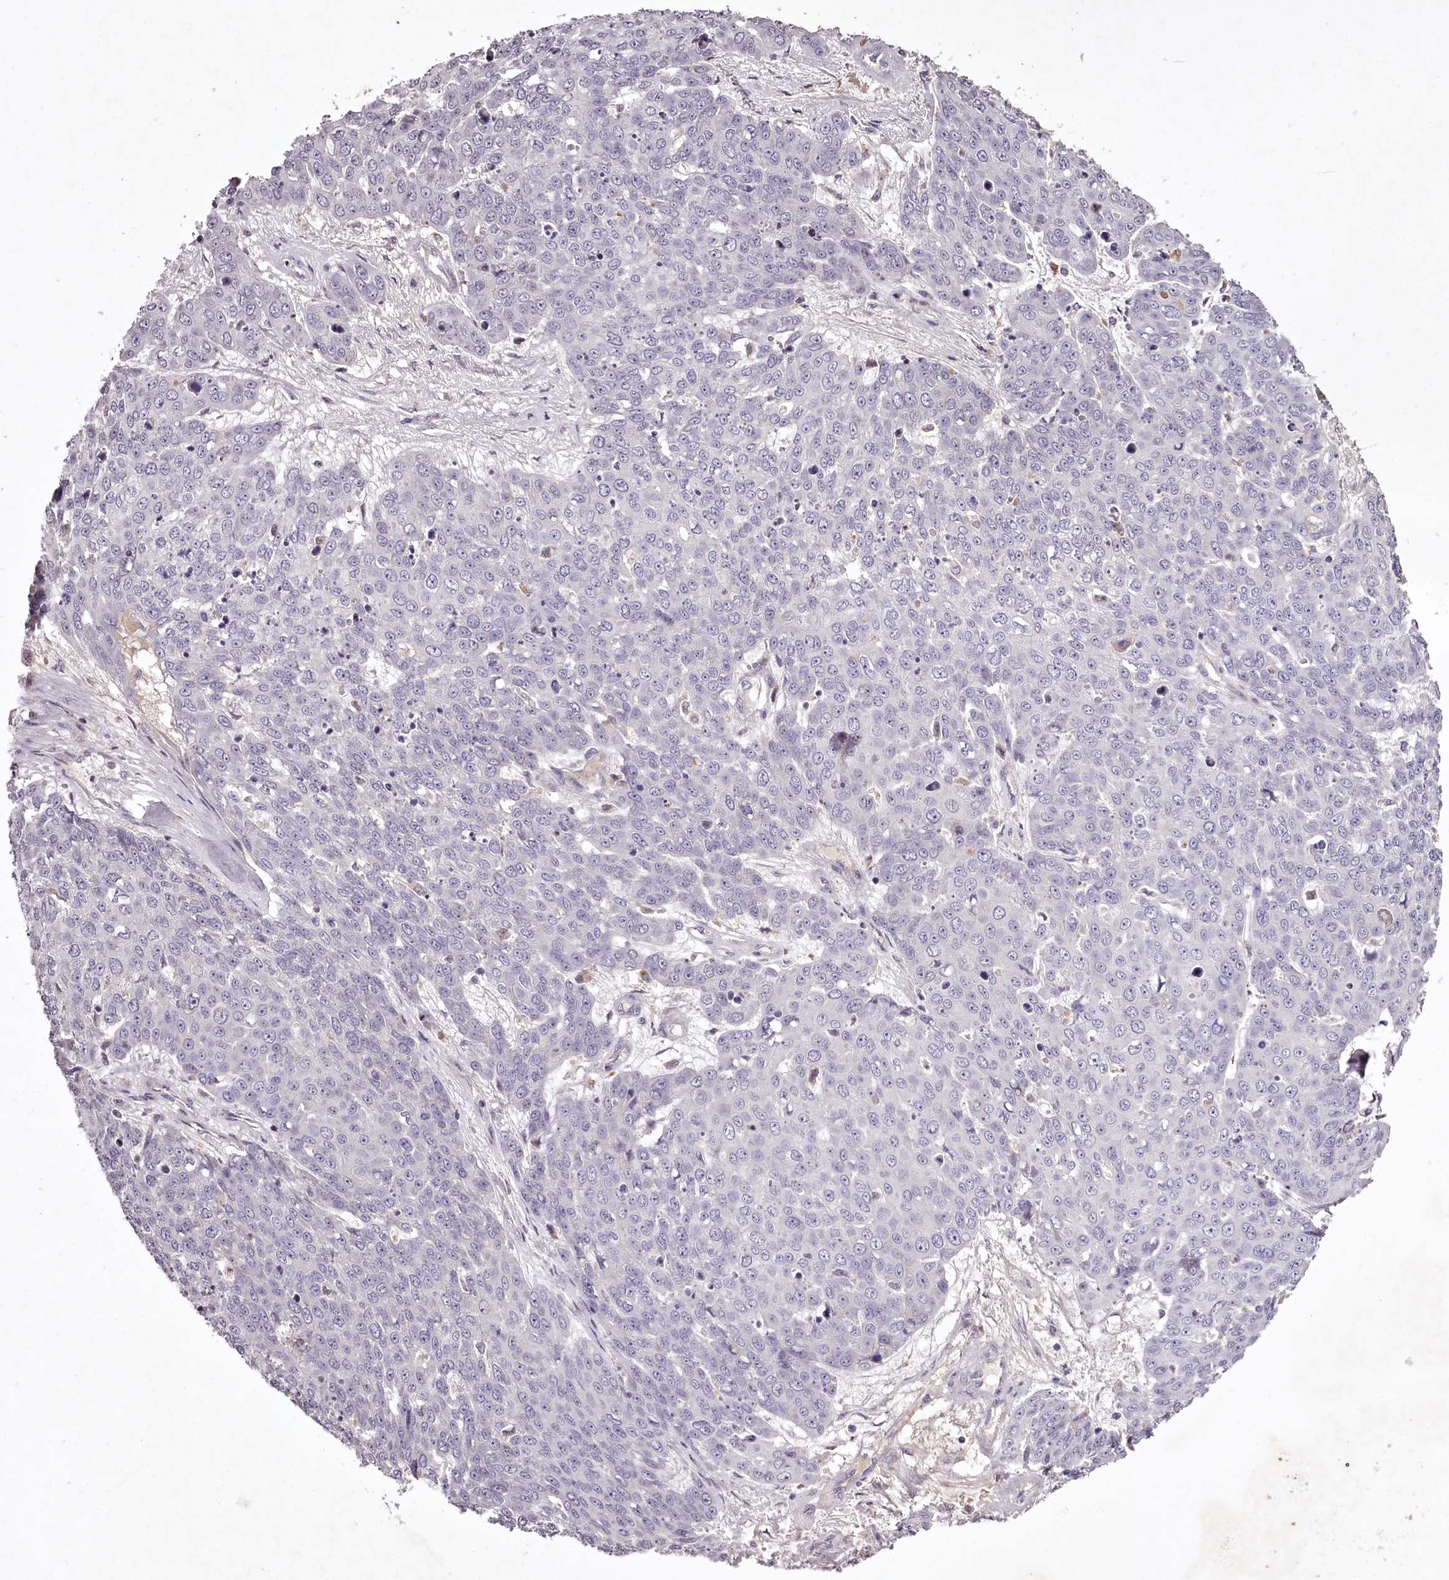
{"staining": {"intensity": "negative", "quantity": "none", "location": "none"}, "tissue": "skin cancer", "cell_type": "Tumor cells", "image_type": "cancer", "snomed": [{"axis": "morphology", "description": "Squamous cell carcinoma, NOS"}, {"axis": "topography", "description": "Skin"}], "caption": "Tumor cells are negative for protein expression in human skin cancer (squamous cell carcinoma).", "gene": "RBMXL2", "patient": {"sex": "male", "age": 71}}